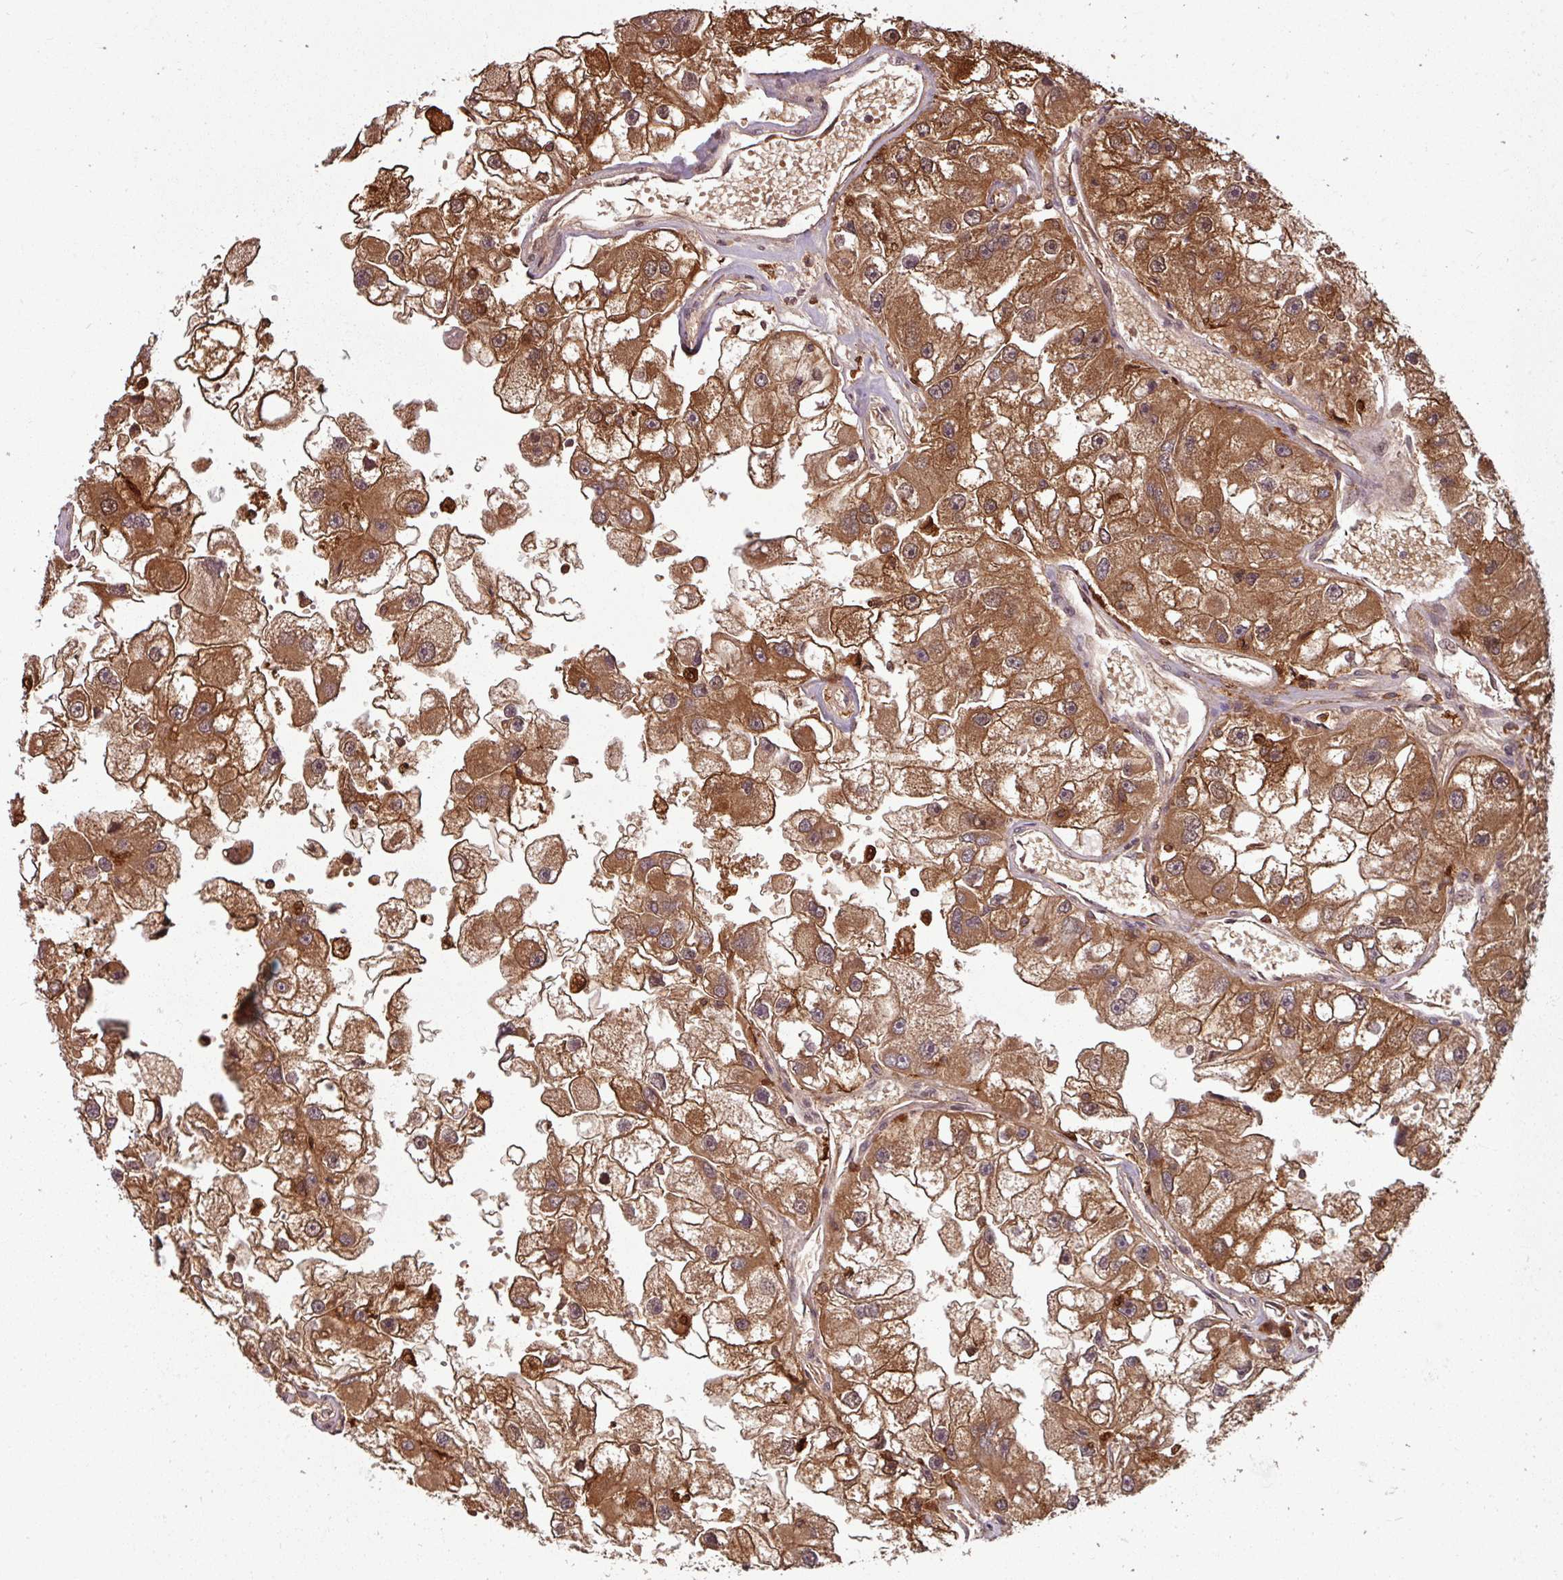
{"staining": {"intensity": "moderate", "quantity": ">75%", "location": "cytoplasmic/membranous,nuclear"}, "tissue": "renal cancer", "cell_type": "Tumor cells", "image_type": "cancer", "snomed": [{"axis": "morphology", "description": "Adenocarcinoma, NOS"}, {"axis": "topography", "description": "Kidney"}], "caption": "Moderate cytoplasmic/membranous and nuclear staining is appreciated in approximately >75% of tumor cells in renal adenocarcinoma.", "gene": "KCTD11", "patient": {"sex": "male", "age": 63}}